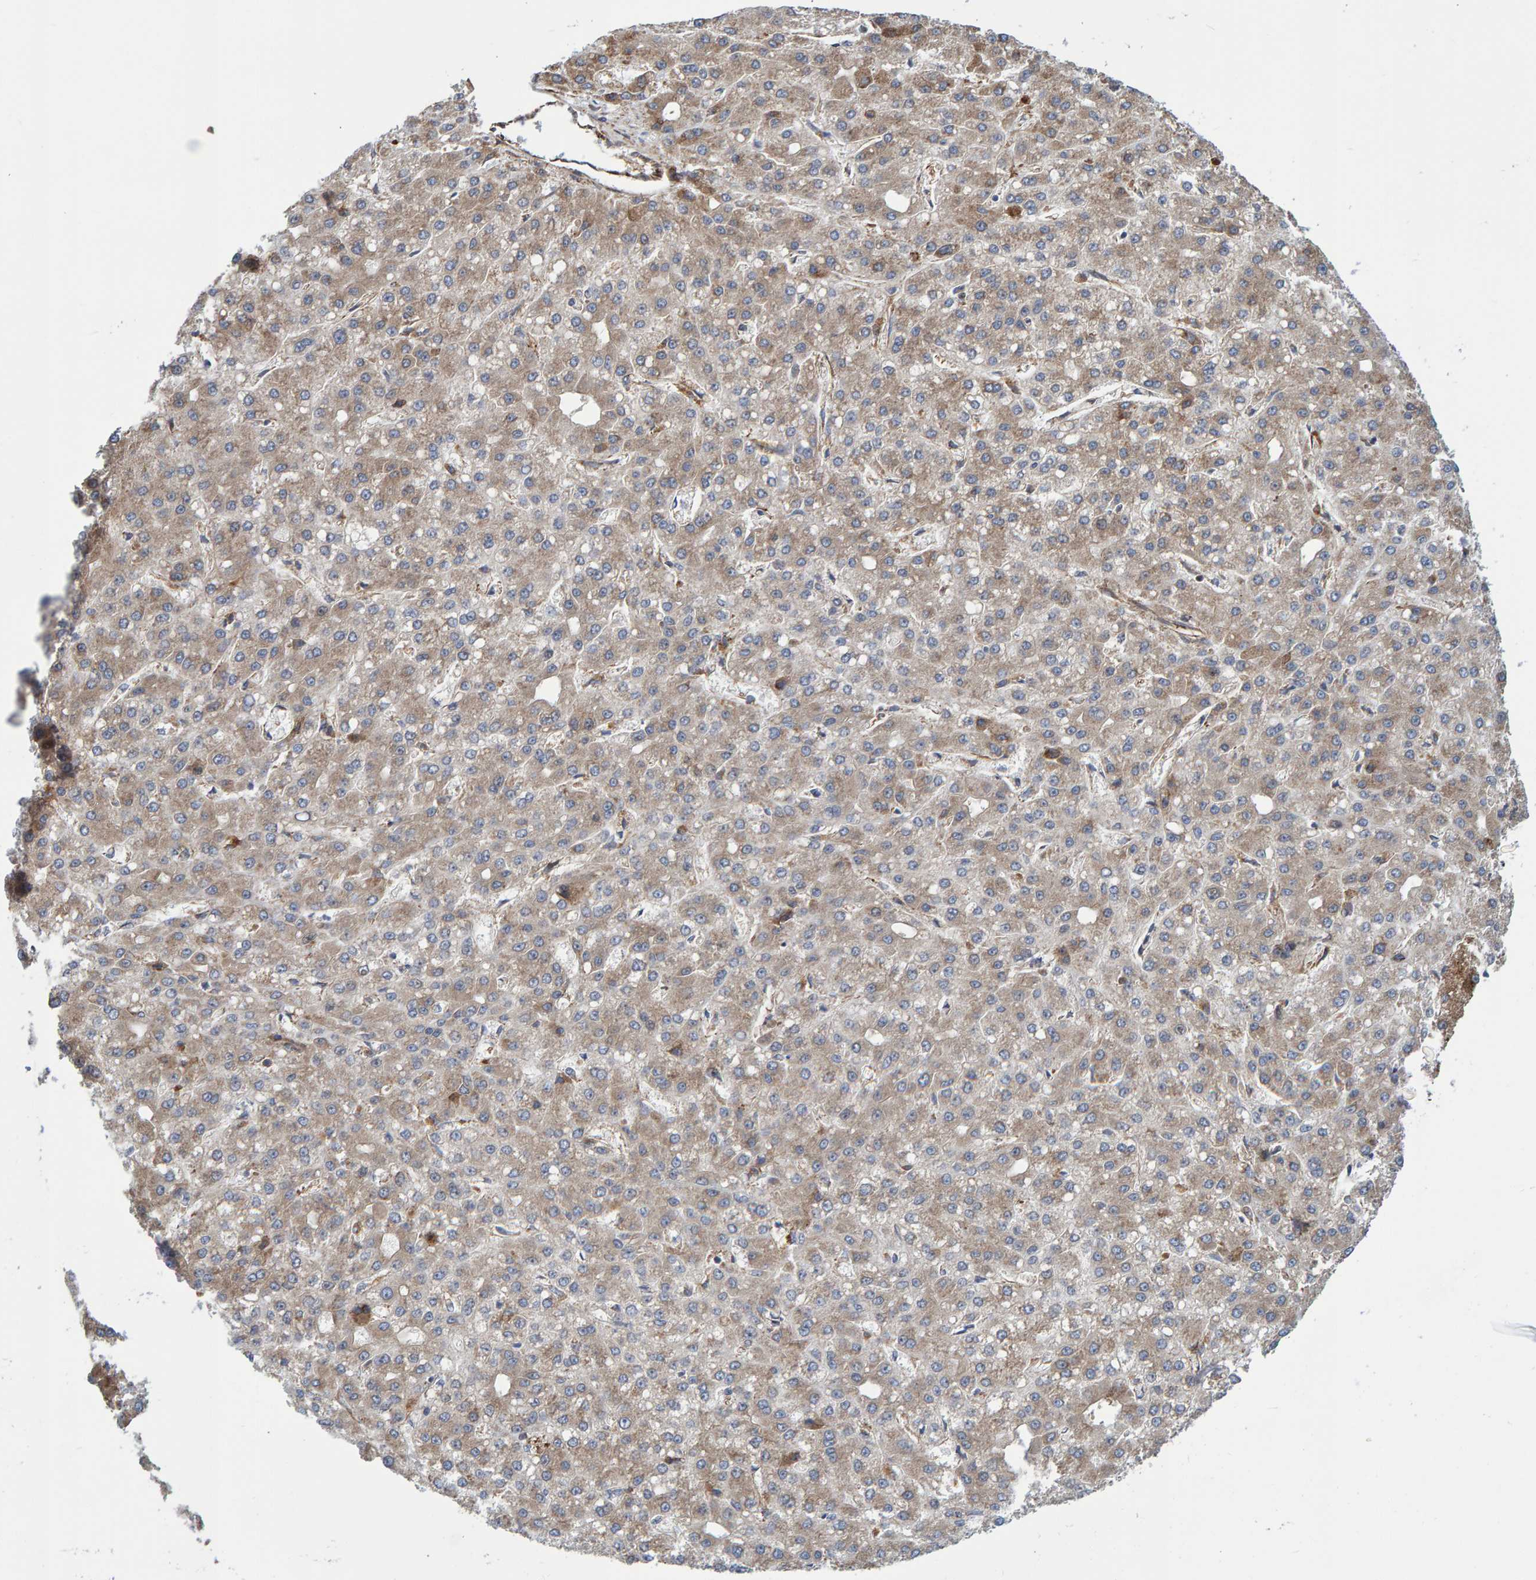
{"staining": {"intensity": "weak", "quantity": "25%-75%", "location": "cytoplasmic/membranous"}, "tissue": "liver cancer", "cell_type": "Tumor cells", "image_type": "cancer", "snomed": [{"axis": "morphology", "description": "Carcinoma, Hepatocellular, NOS"}, {"axis": "topography", "description": "Liver"}], "caption": "Weak cytoplasmic/membranous protein positivity is seen in approximately 25%-75% of tumor cells in liver cancer.", "gene": "KIAA0753", "patient": {"sex": "male", "age": 67}}